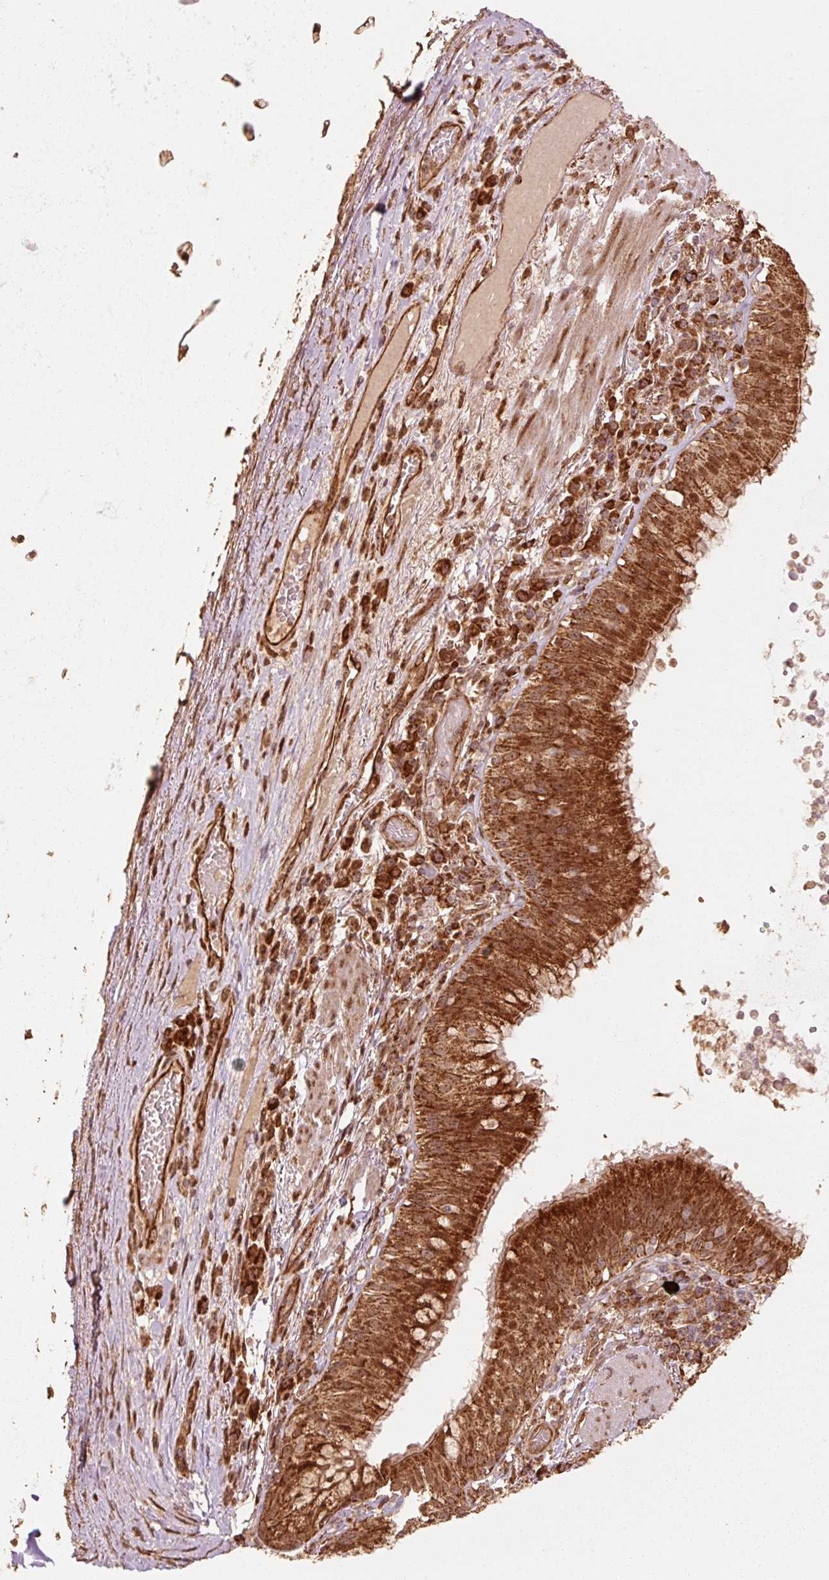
{"staining": {"intensity": "moderate", "quantity": ">75%", "location": "cytoplasmic/membranous"}, "tissue": "bronchus", "cell_type": "Respiratory epithelial cells", "image_type": "normal", "snomed": [{"axis": "morphology", "description": "Normal tissue, NOS"}, {"axis": "topography", "description": "Cartilage tissue"}, {"axis": "topography", "description": "Bronchus"}], "caption": "Immunohistochemistry (IHC) of benign bronchus demonstrates medium levels of moderate cytoplasmic/membranous expression in approximately >75% of respiratory epithelial cells. Using DAB (brown) and hematoxylin (blue) stains, captured at high magnification using brightfield microscopy.", "gene": "MRPL16", "patient": {"sex": "male", "age": 56}}